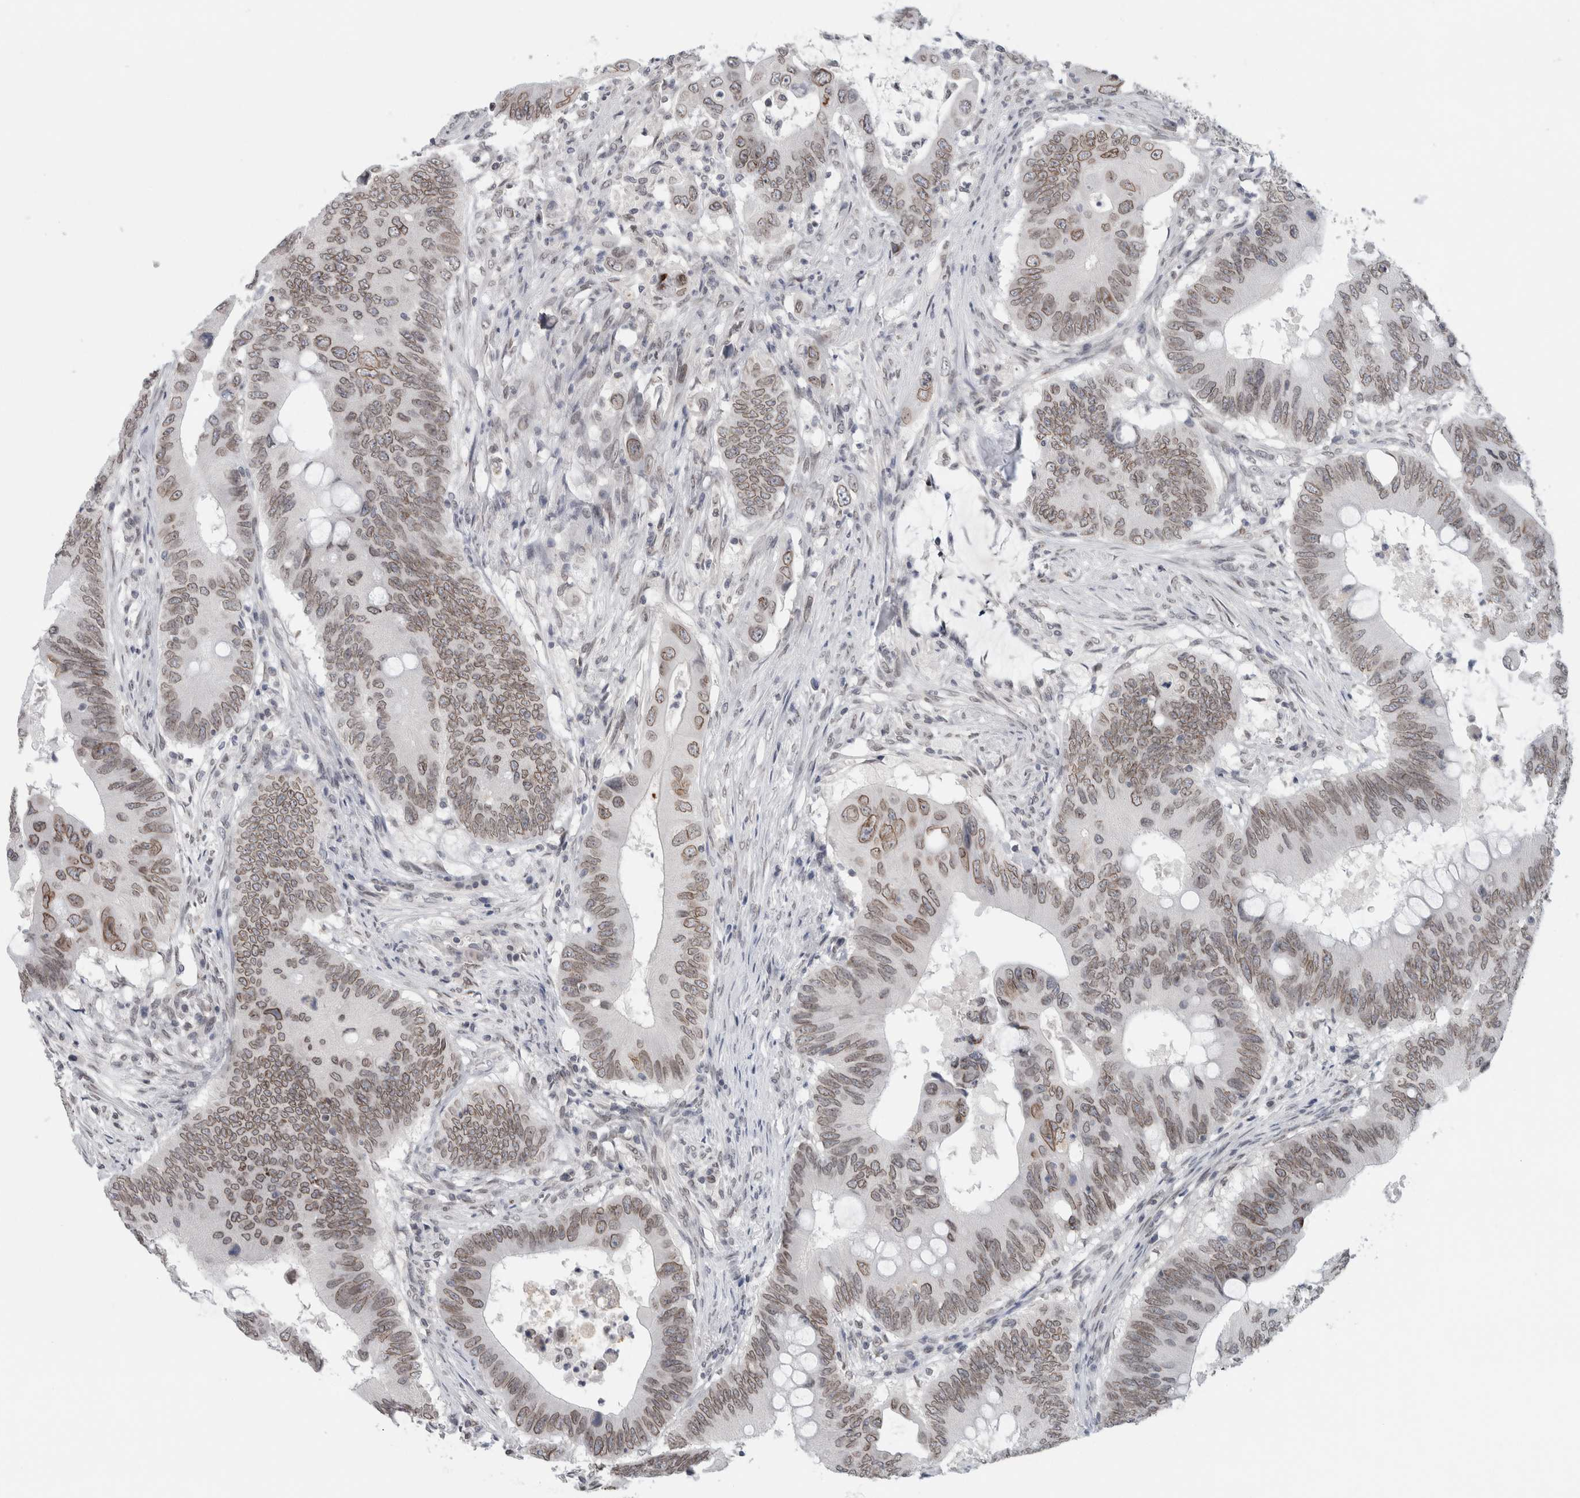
{"staining": {"intensity": "weak", "quantity": ">75%", "location": "cytoplasmic/membranous,nuclear"}, "tissue": "colorectal cancer", "cell_type": "Tumor cells", "image_type": "cancer", "snomed": [{"axis": "morphology", "description": "Adenocarcinoma, NOS"}, {"axis": "topography", "description": "Colon"}], "caption": "Immunohistochemical staining of colorectal cancer (adenocarcinoma) exhibits low levels of weak cytoplasmic/membranous and nuclear staining in about >75% of tumor cells.", "gene": "ZNF770", "patient": {"sex": "male", "age": 71}}